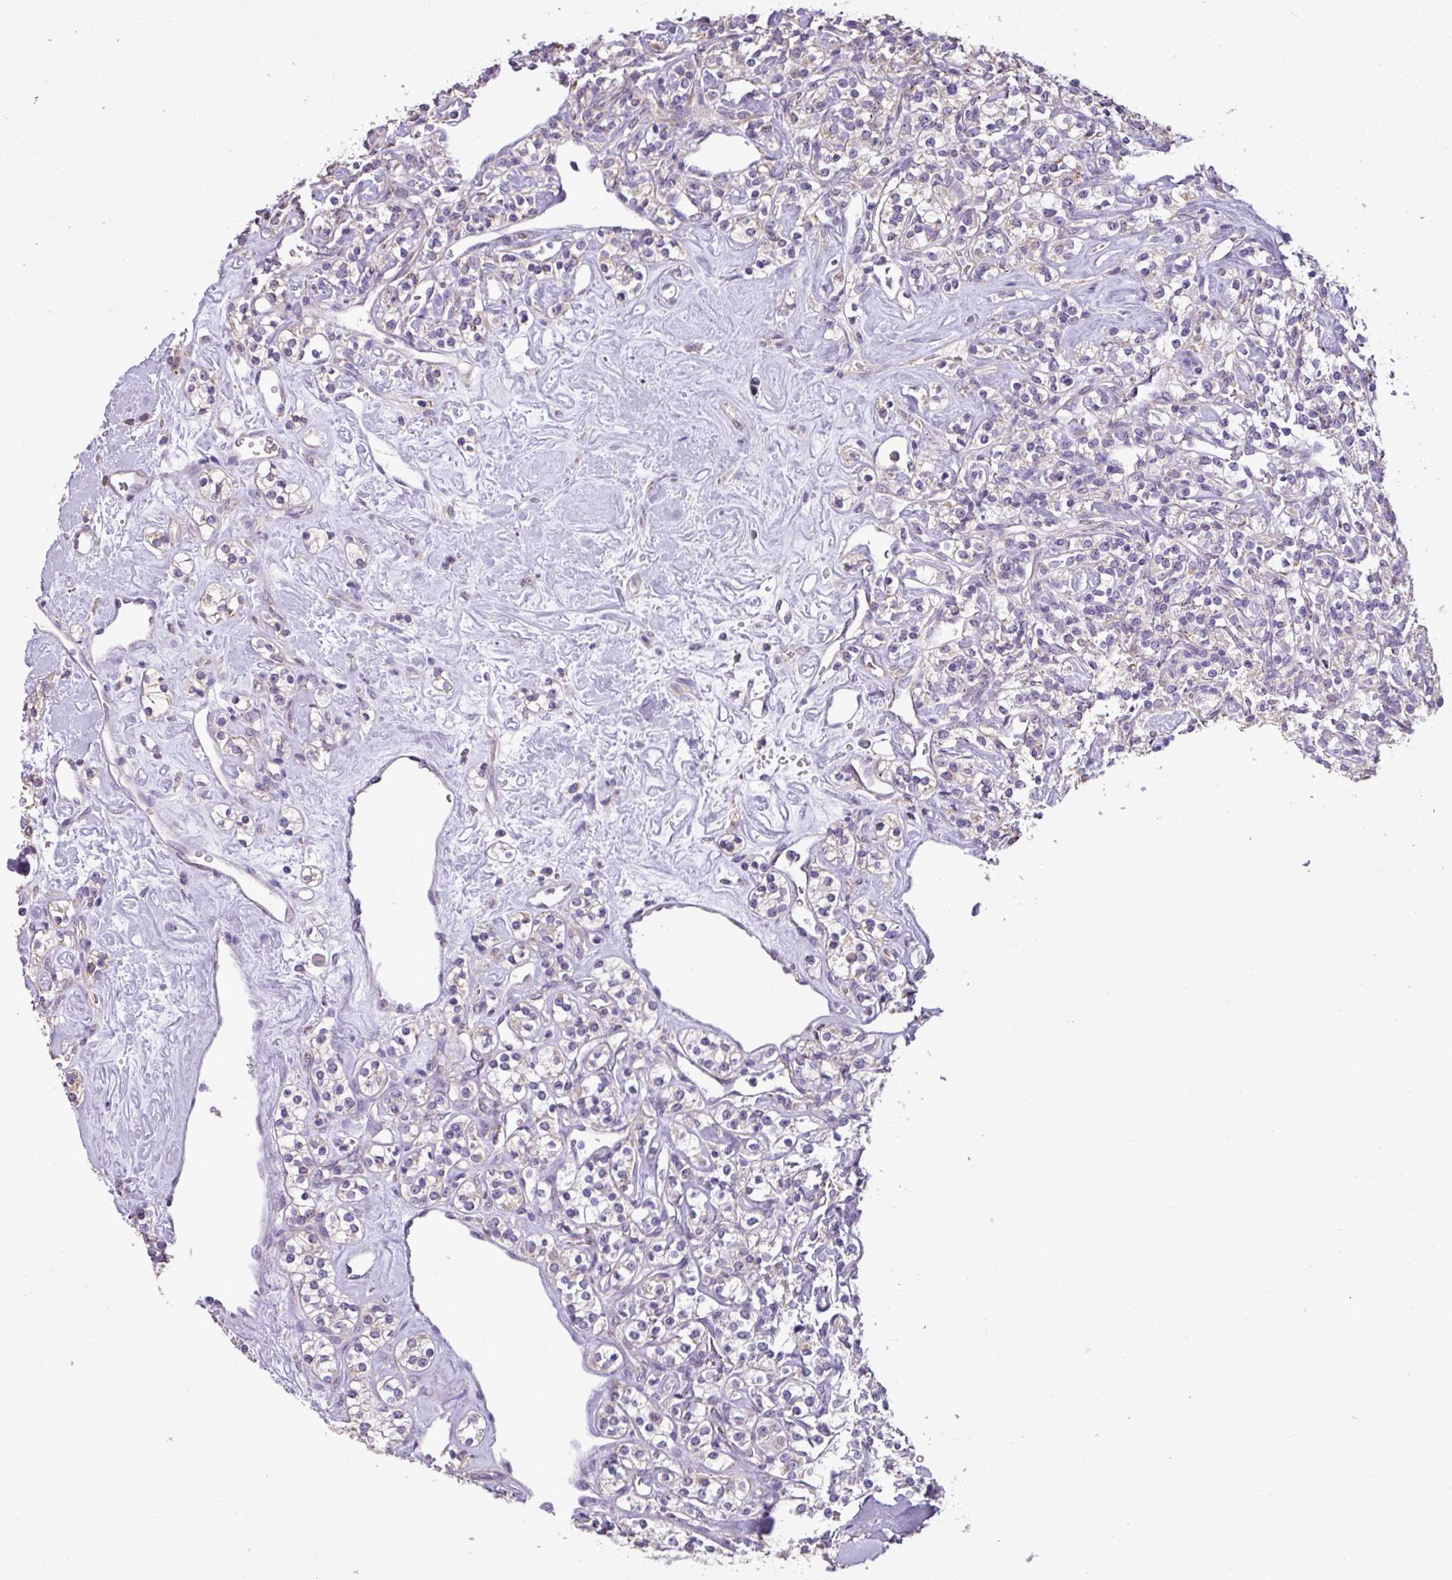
{"staining": {"intensity": "weak", "quantity": "<25%", "location": "cytoplasmic/membranous"}, "tissue": "renal cancer", "cell_type": "Tumor cells", "image_type": "cancer", "snomed": [{"axis": "morphology", "description": "Adenocarcinoma, NOS"}, {"axis": "topography", "description": "Kidney"}], "caption": "The photomicrograph reveals no significant expression in tumor cells of renal adenocarcinoma.", "gene": "ALDH2", "patient": {"sex": "male", "age": 77}}